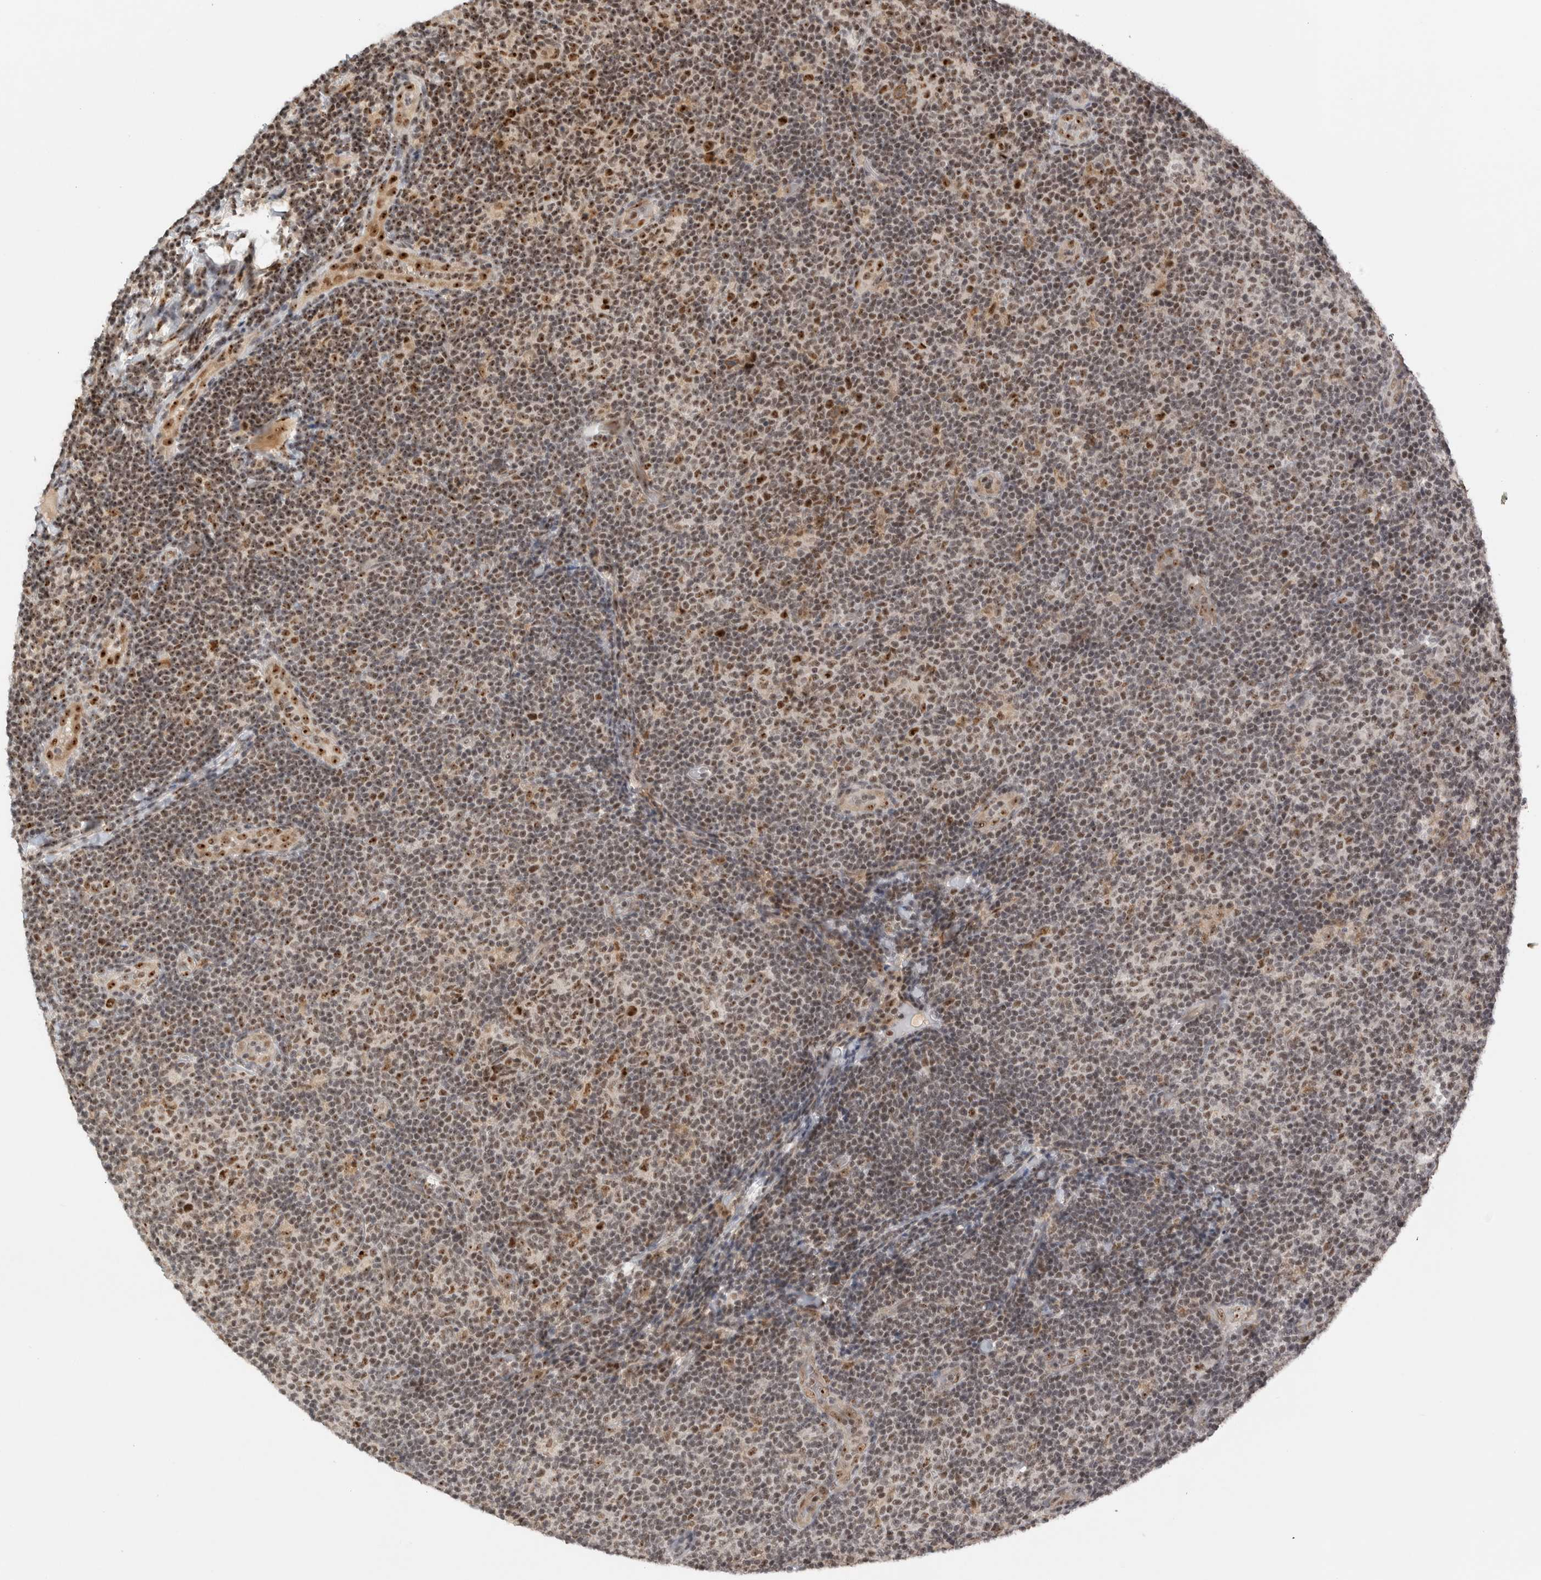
{"staining": {"intensity": "moderate", "quantity": "25%-75%", "location": "nuclear"}, "tissue": "lymphoma", "cell_type": "Tumor cells", "image_type": "cancer", "snomed": [{"axis": "morphology", "description": "Malignant lymphoma, non-Hodgkin's type, Low grade"}, {"axis": "topography", "description": "Lymph node"}], "caption": "There is medium levels of moderate nuclear positivity in tumor cells of lymphoma, as demonstrated by immunohistochemical staining (brown color).", "gene": "EBNA1BP2", "patient": {"sex": "male", "age": 83}}